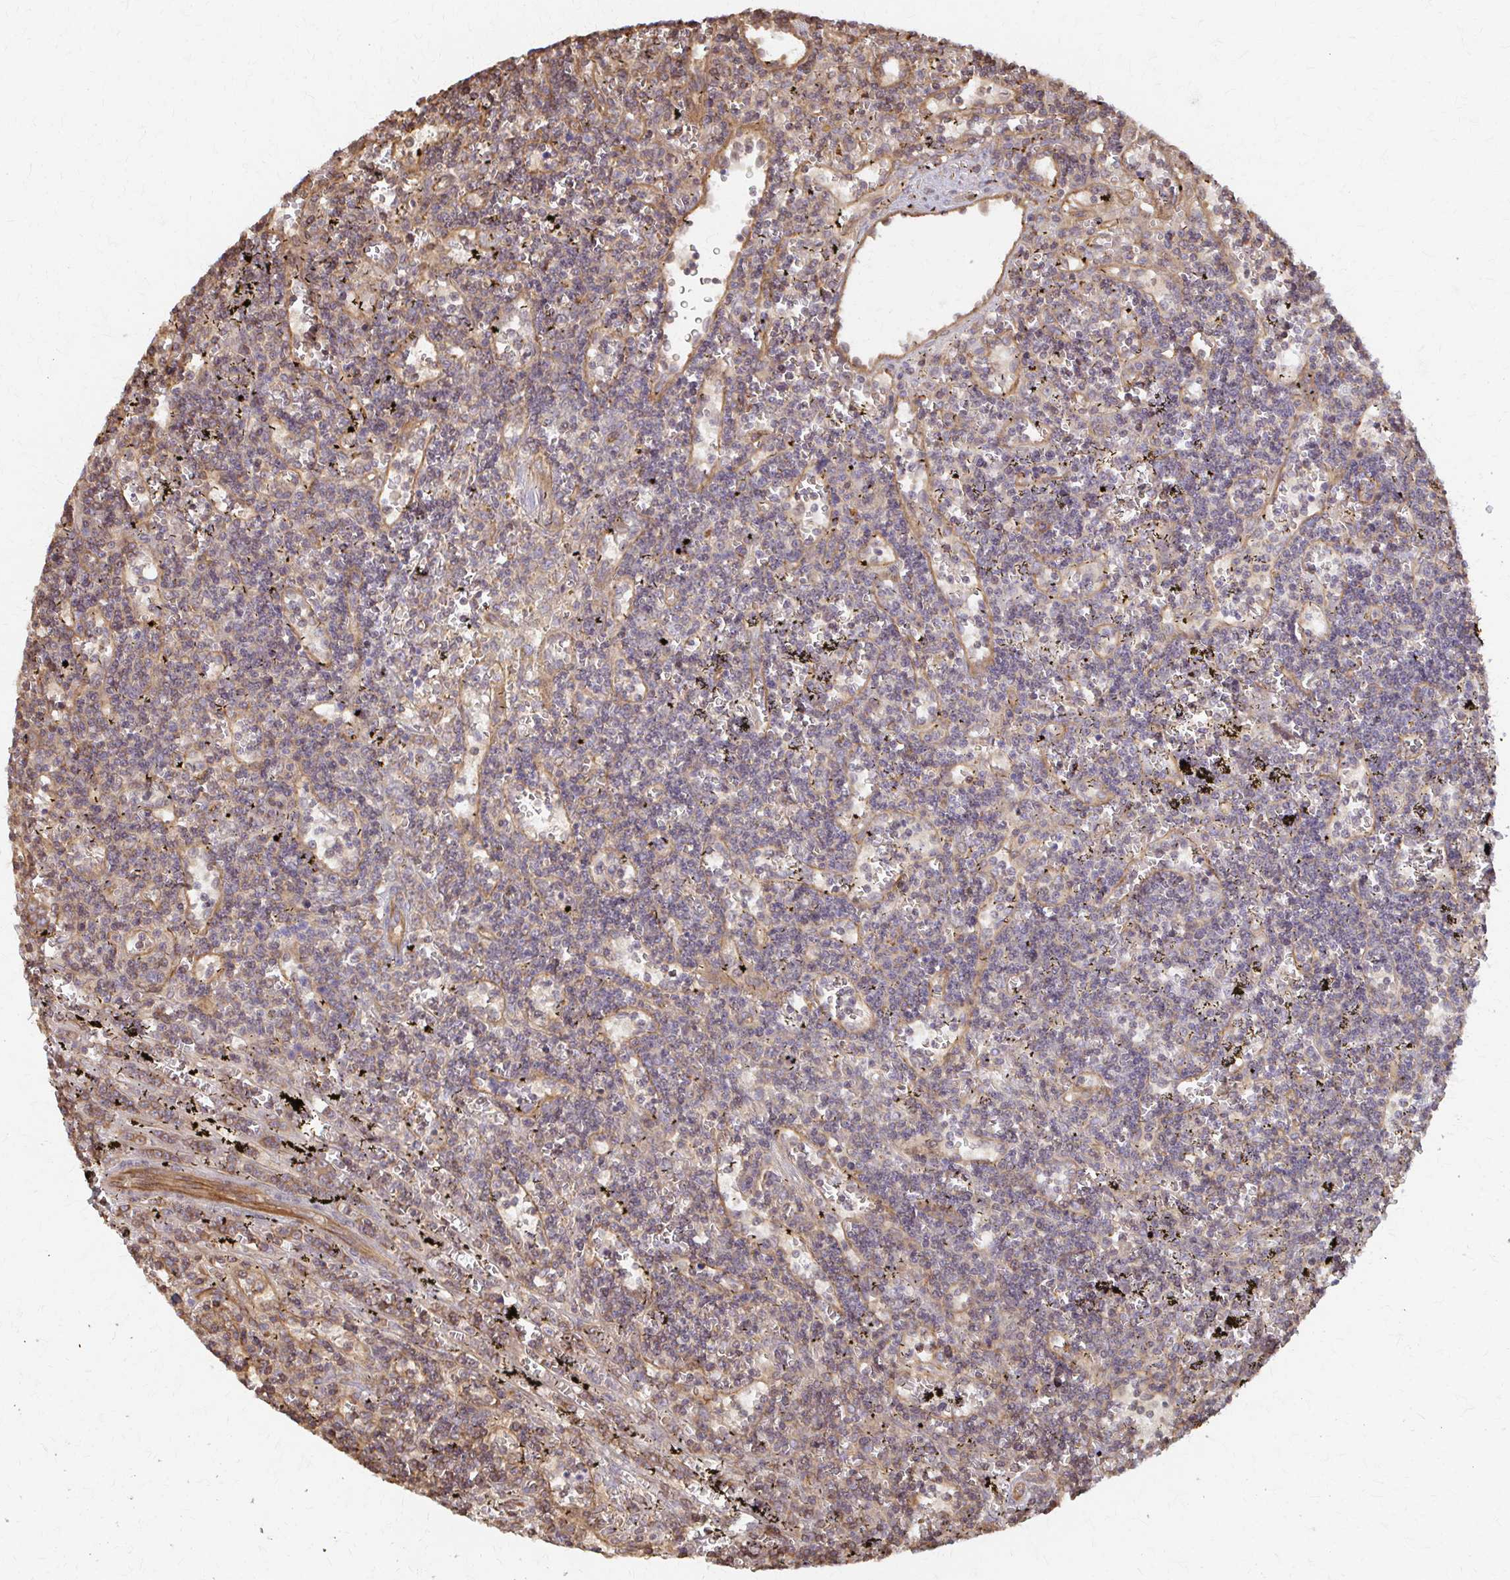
{"staining": {"intensity": "weak", "quantity": "25%-75%", "location": "cytoplasmic/membranous"}, "tissue": "lymphoma", "cell_type": "Tumor cells", "image_type": "cancer", "snomed": [{"axis": "morphology", "description": "Malignant lymphoma, non-Hodgkin's type, Low grade"}, {"axis": "topography", "description": "Spleen"}], "caption": "Lymphoma tissue displays weak cytoplasmic/membranous expression in approximately 25%-75% of tumor cells, visualized by immunohistochemistry.", "gene": "ARHGAP35", "patient": {"sex": "male", "age": 60}}